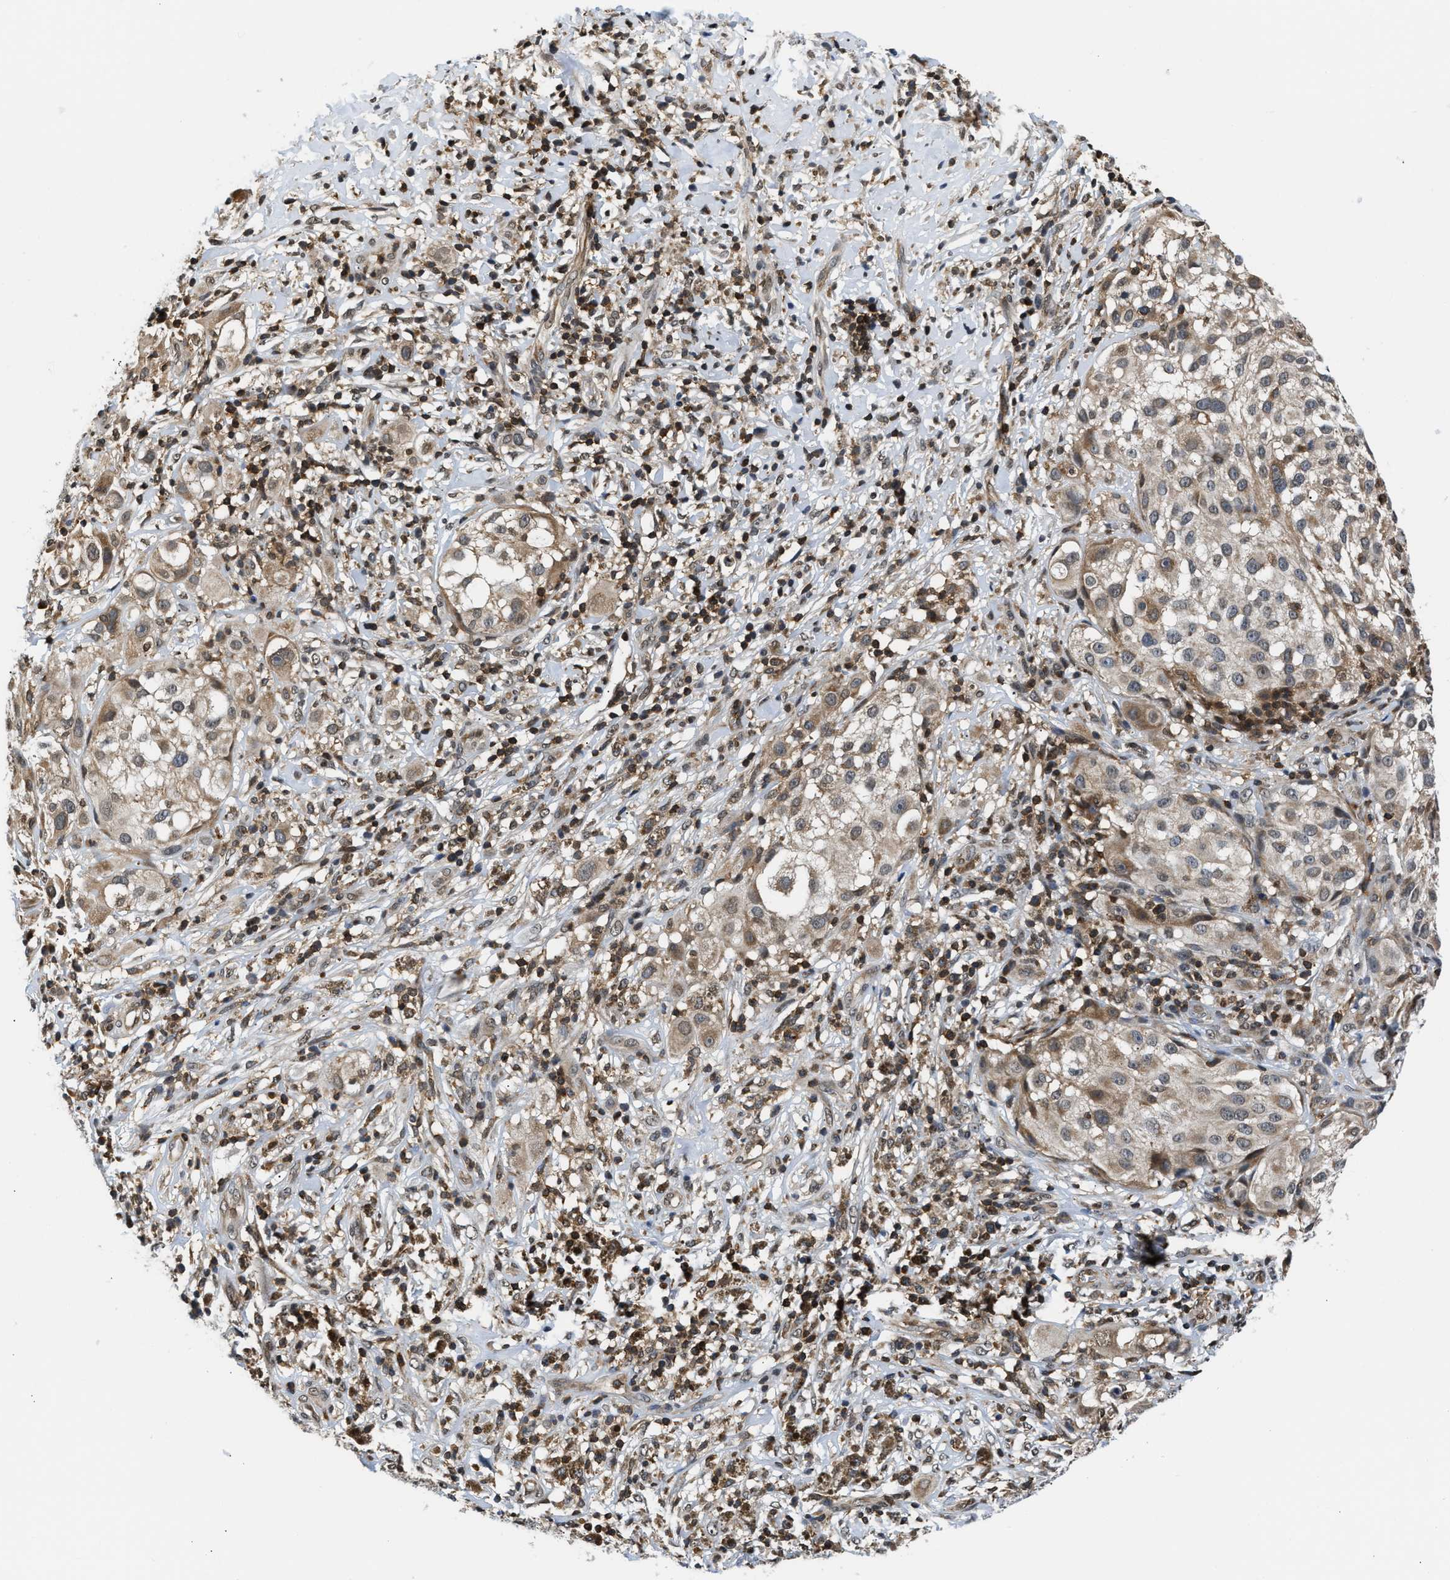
{"staining": {"intensity": "weak", "quantity": ">75%", "location": "cytoplasmic/membranous,nuclear"}, "tissue": "melanoma", "cell_type": "Tumor cells", "image_type": "cancer", "snomed": [{"axis": "morphology", "description": "Necrosis, NOS"}, {"axis": "morphology", "description": "Malignant melanoma, NOS"}, {"axis": "topography", "description": "Skin"}], "caption": "Immunohistochemistry photomicrograph of human melanoma stained for a protein (brown), which demonstrates low levels of weak cytoplasmic/membranous and nuclear staining in approximately >75% of tumor cells.", "gene": "STK10", "patient": {"sex": "female", "age": 87}}